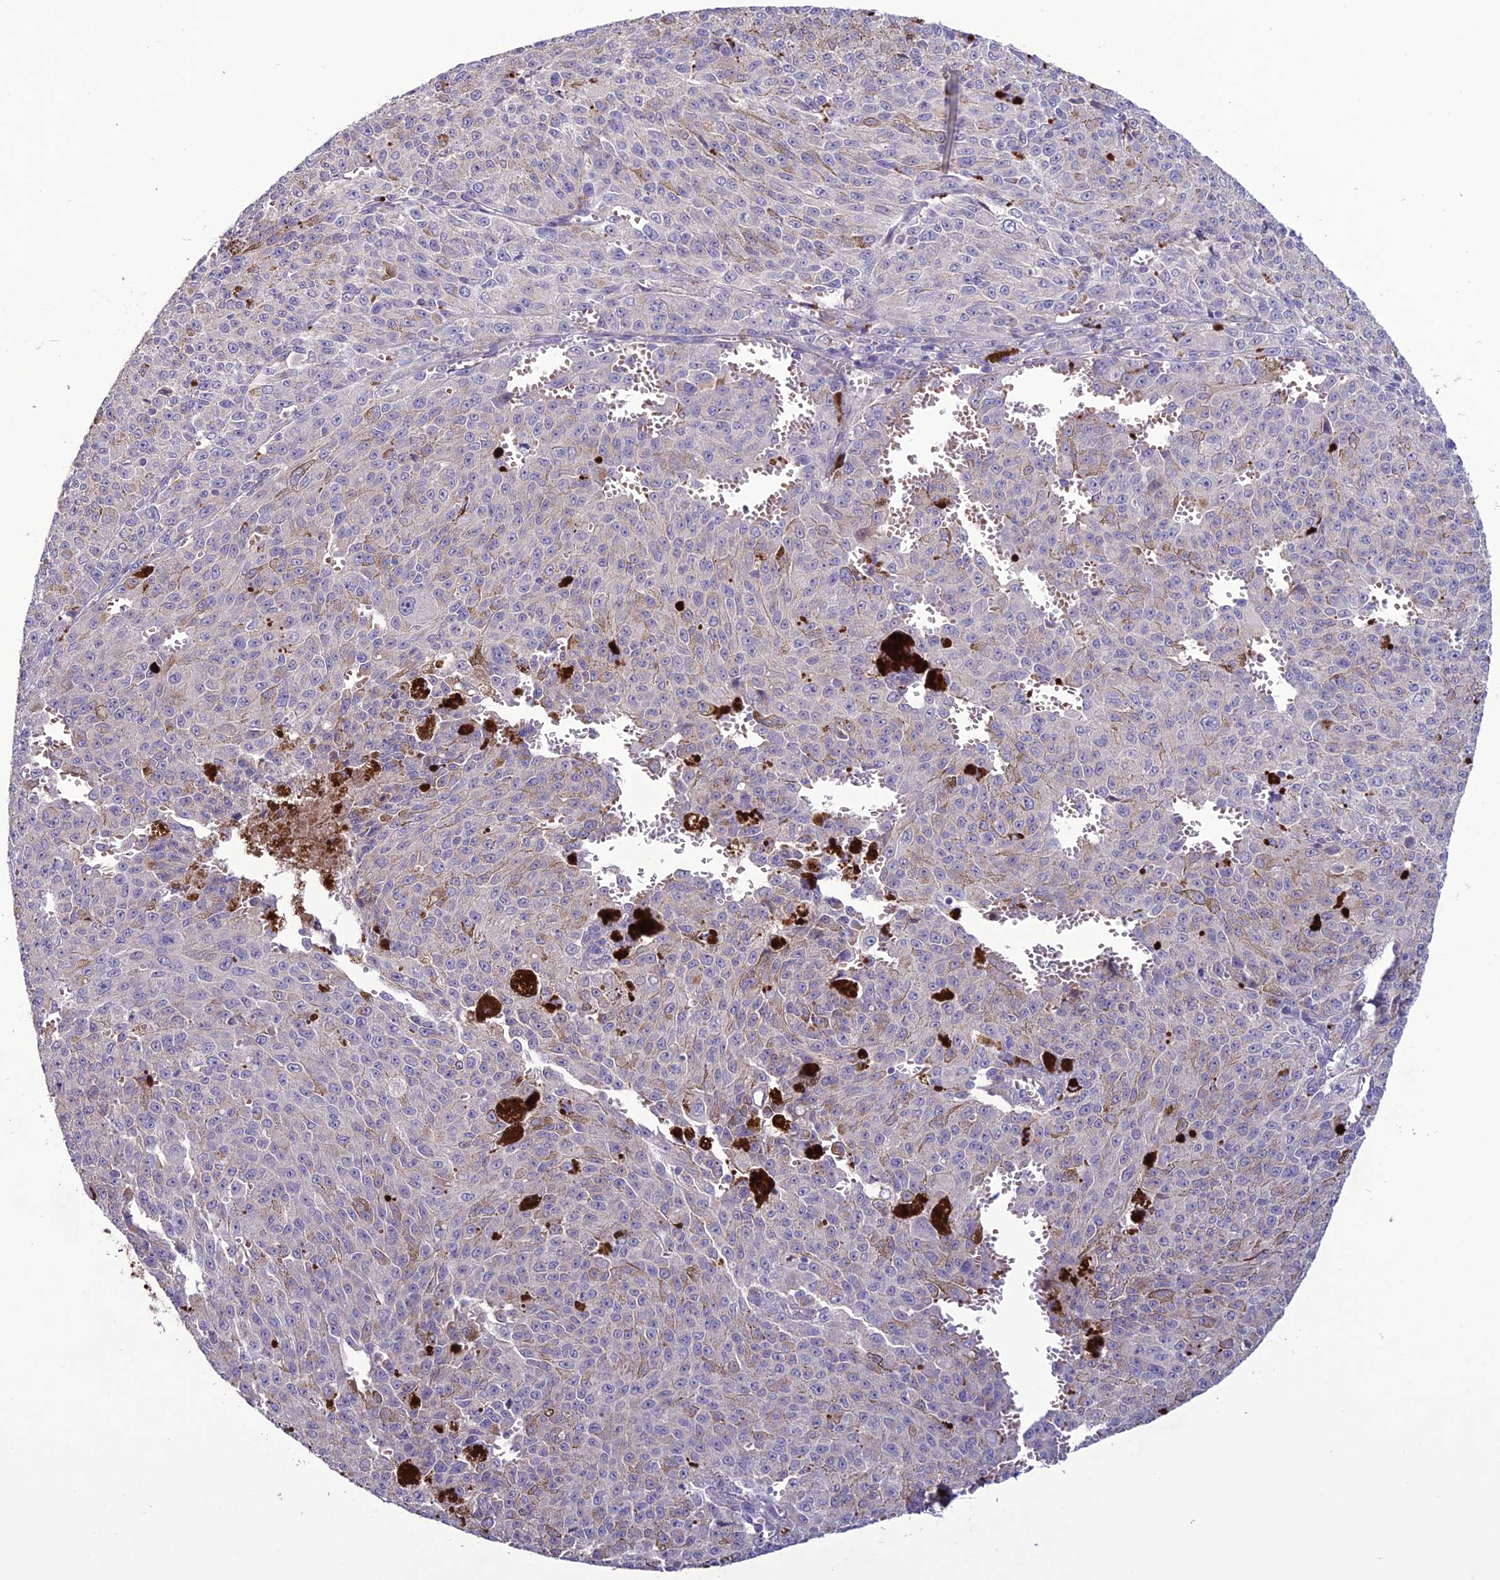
{"staining": {"intensity": "negative", "quantity": "none", "location": "none"}, "tissue": "melanoma", "cell_type": "Tumor cells", "image_type": "cancer", "snomed": [{"axis": "morphology", "description": "Malignant melanoma, NOS"}, {"axis": "topography", "description": "Skin"}], "caption": "There is no significant staining in tumor cells of malignant melanoma.", "gene": "C2orf76", "patient": {"sex": "female", "age": 52}}